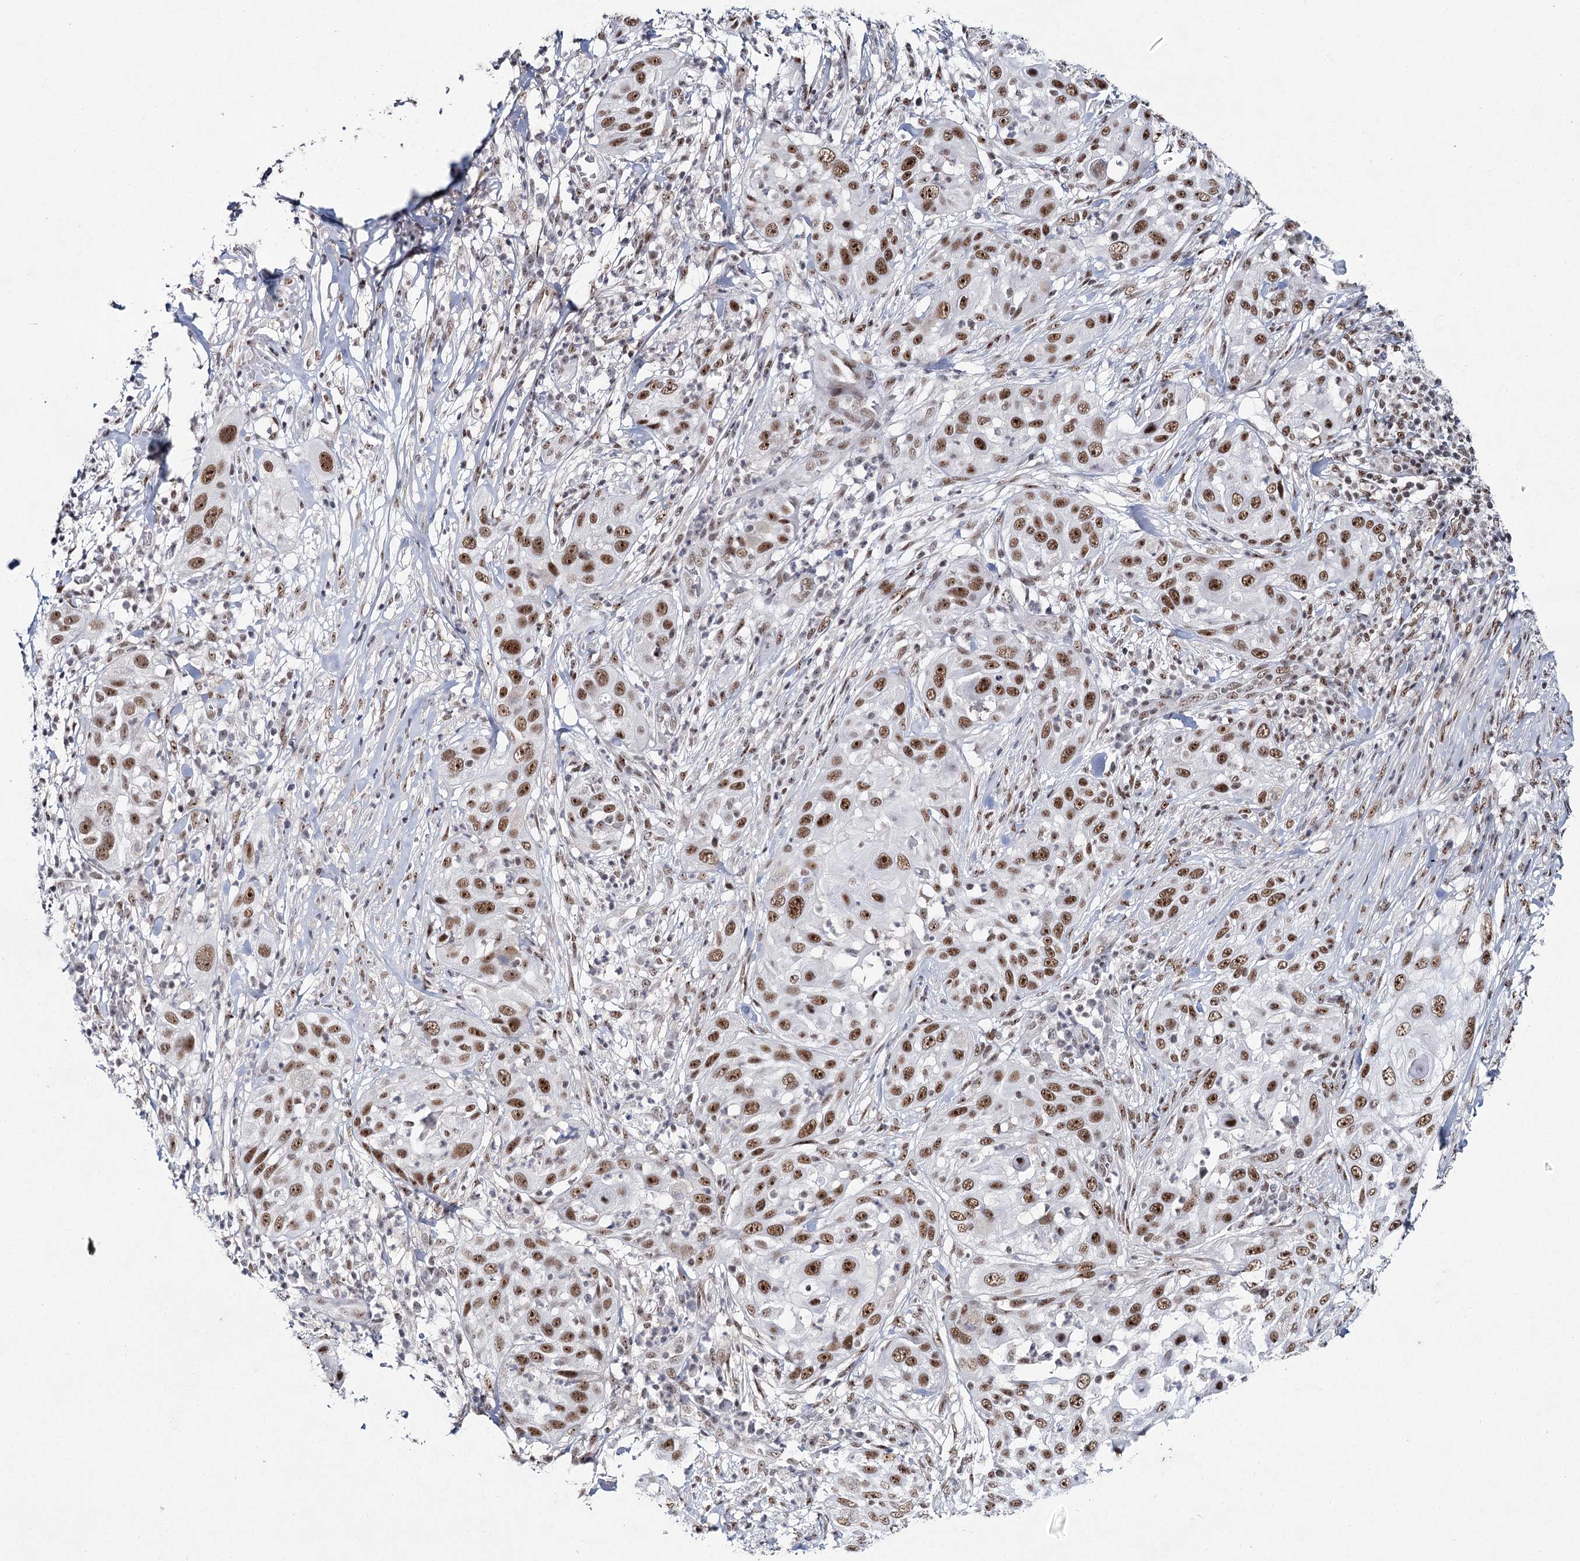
{"staining": {"intensity": "strong", "quantity": ">75%", "location": "nuclear"}, "tissue": "skin cancer", "cell_type": "Tumor cells", "image_type": "cancer", "snomed": [{"axis": "morphology", "description": "Squamous cell carcinoma, NOS"}, {"axis": "topography", "description": "Skin"}], "caption": "An image of skin cancer stained for a protein shows strong nuclear brown staining in tumor cells.", "gene": "SCAF8", "patient": {"sex": "female", "age": 44}}